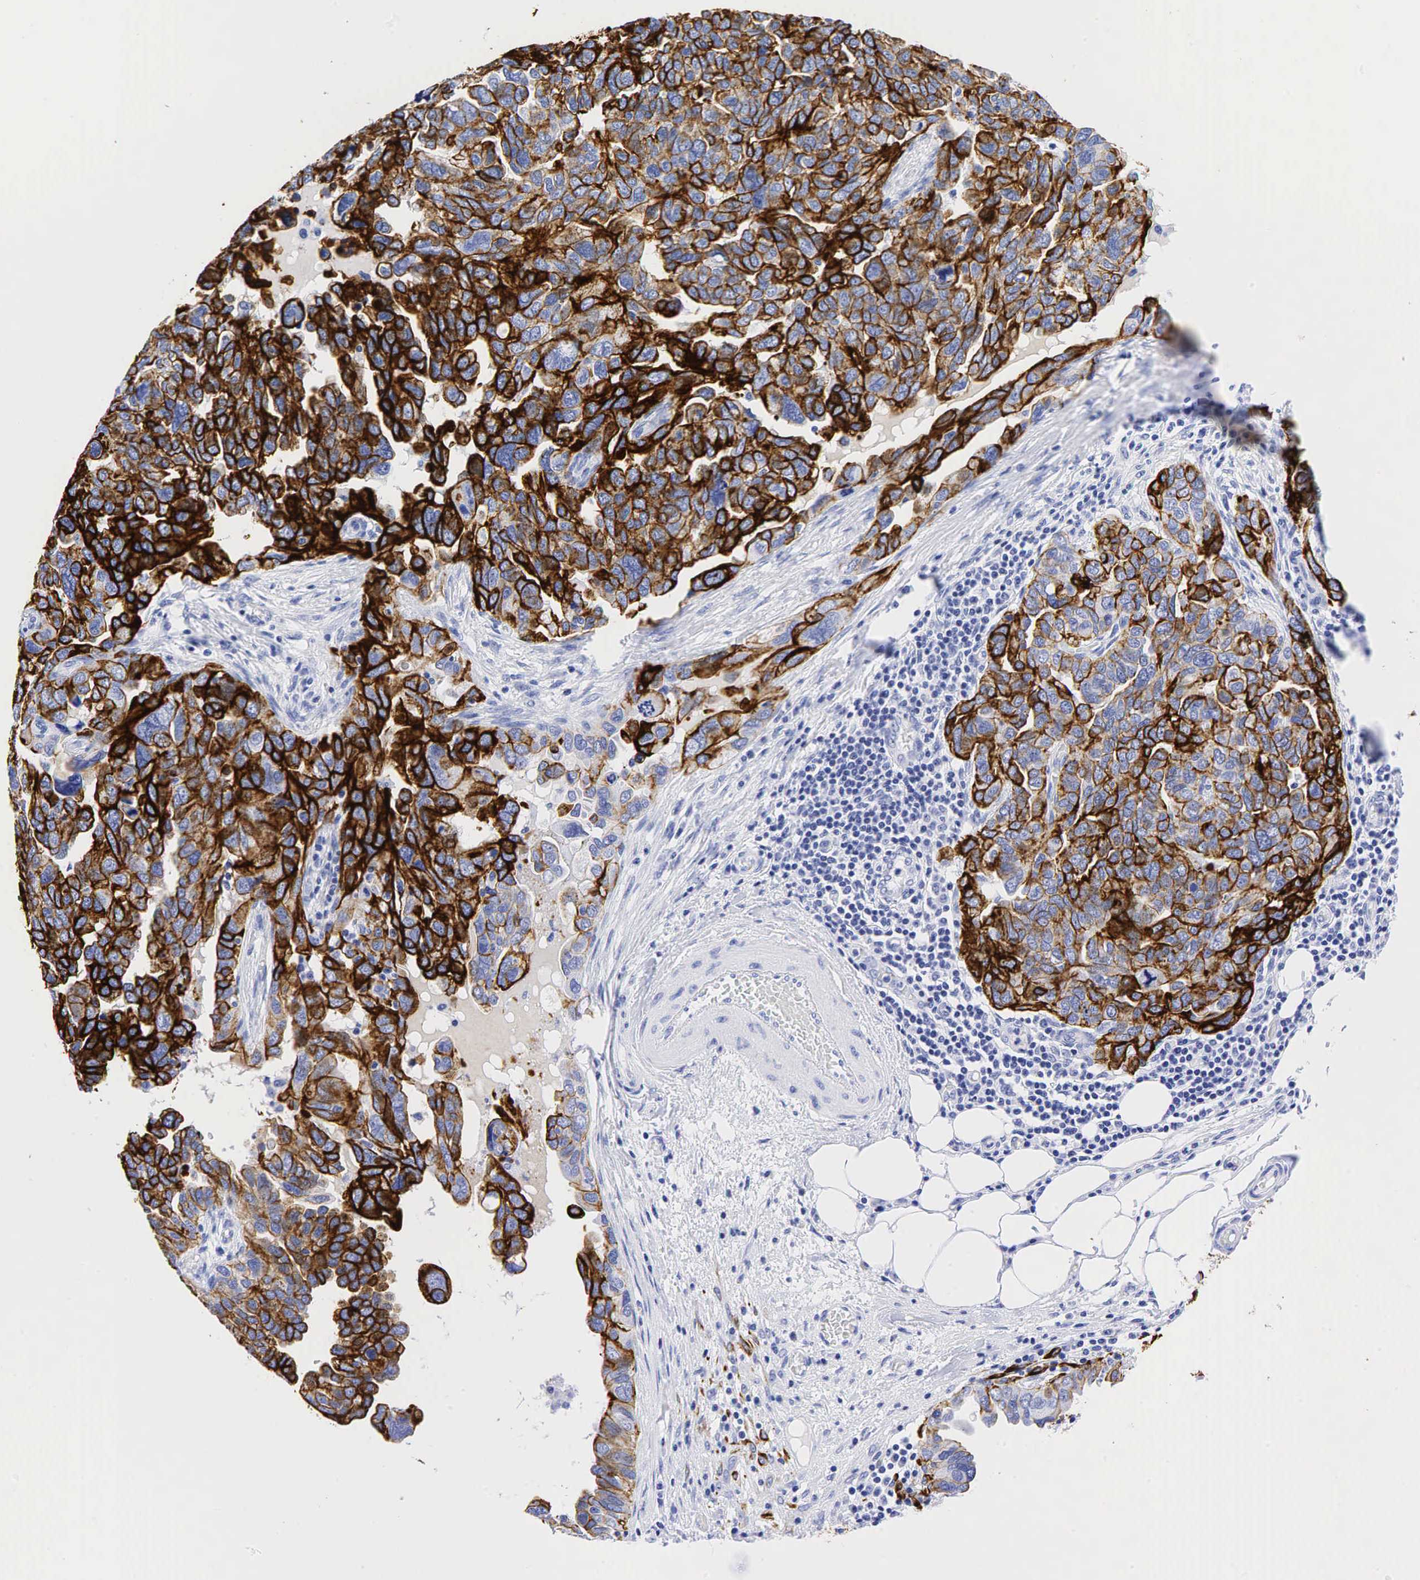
{"staining": {"intensity": "strong", "quantity": "25%-75%", "location": "cytoplasmic/membranous"}, "tissue": "ovarian cancer", "cell_type": "Tumor cells", "image_type": "cancer", "snomed": [{"axis": "morphology", "description": "Cystadenocarcinoma, serous, NOS"}, {"axis": "topography", "description": "Ovary"}], "caption": "Immunohistochemistry image of neoplastic tissue: serous cystadenocarcinoma (ovarian) stained using immunohistochemistry (IHC) reveals high levels of strong protein expression localized specifically in the cytoplasmic/membranous of tumor cells, appearing as a cytoplasmic/membranous brown color.", "gene": "KRT7", "patient": {"sex": "female", "age": 64}}